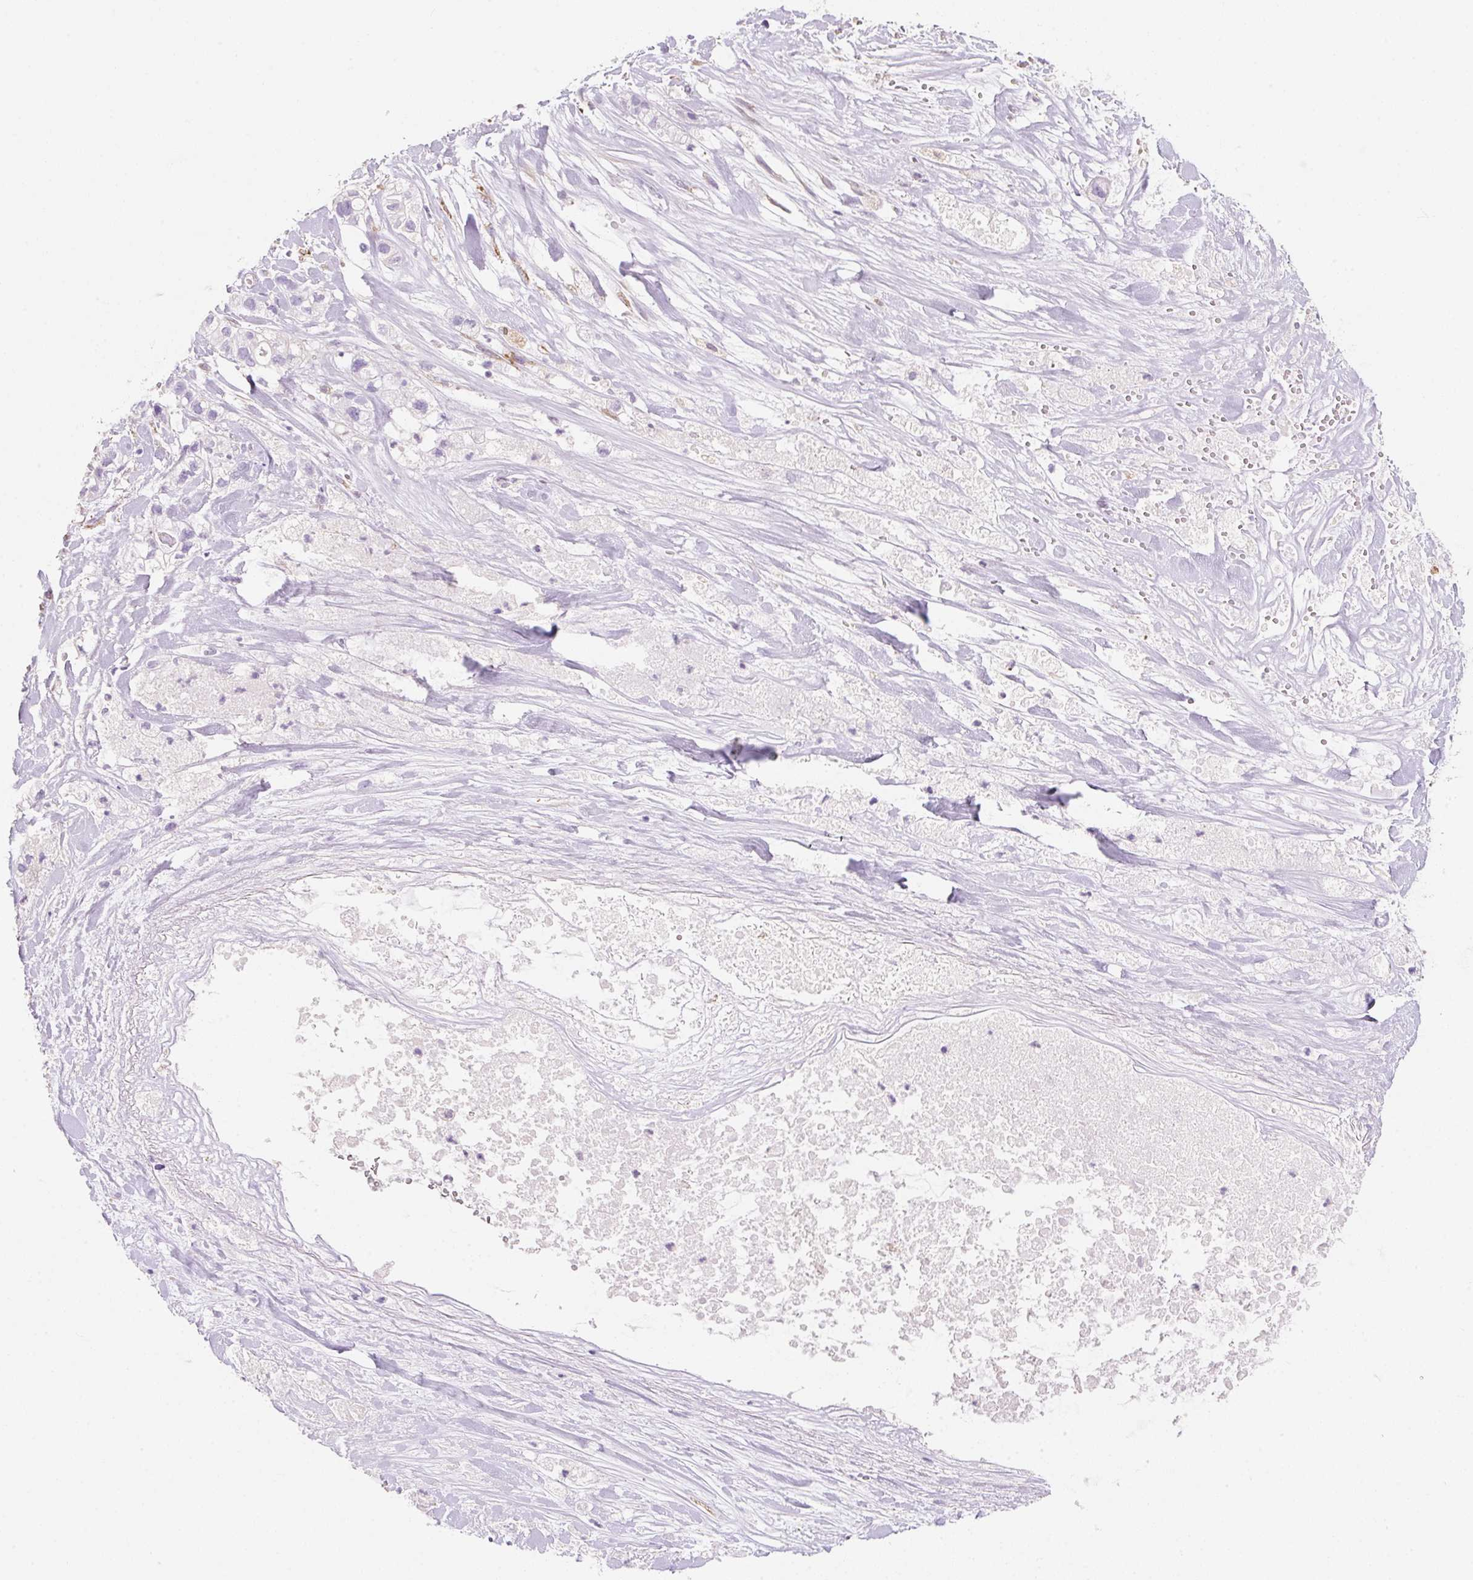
{"staining": {"intensity": "negative", "quantity": "none", "location": "none"}, "tissue": "pancreatic cancer", "cell_type": "Tumor cells", "image_type": "cancer", "snomed": [{"axis": "morphology", "description": "Adenocarcinoma, NOS"}, {"axis": "topography", "description": "Pancreas"}], "caption": "This is an IHC histopathology image of human pancreatic adenocarcinoma. There is no positivity in tumor cells.", "gene": "FABP5", "patient": {"sex": "male", "age": 44}}